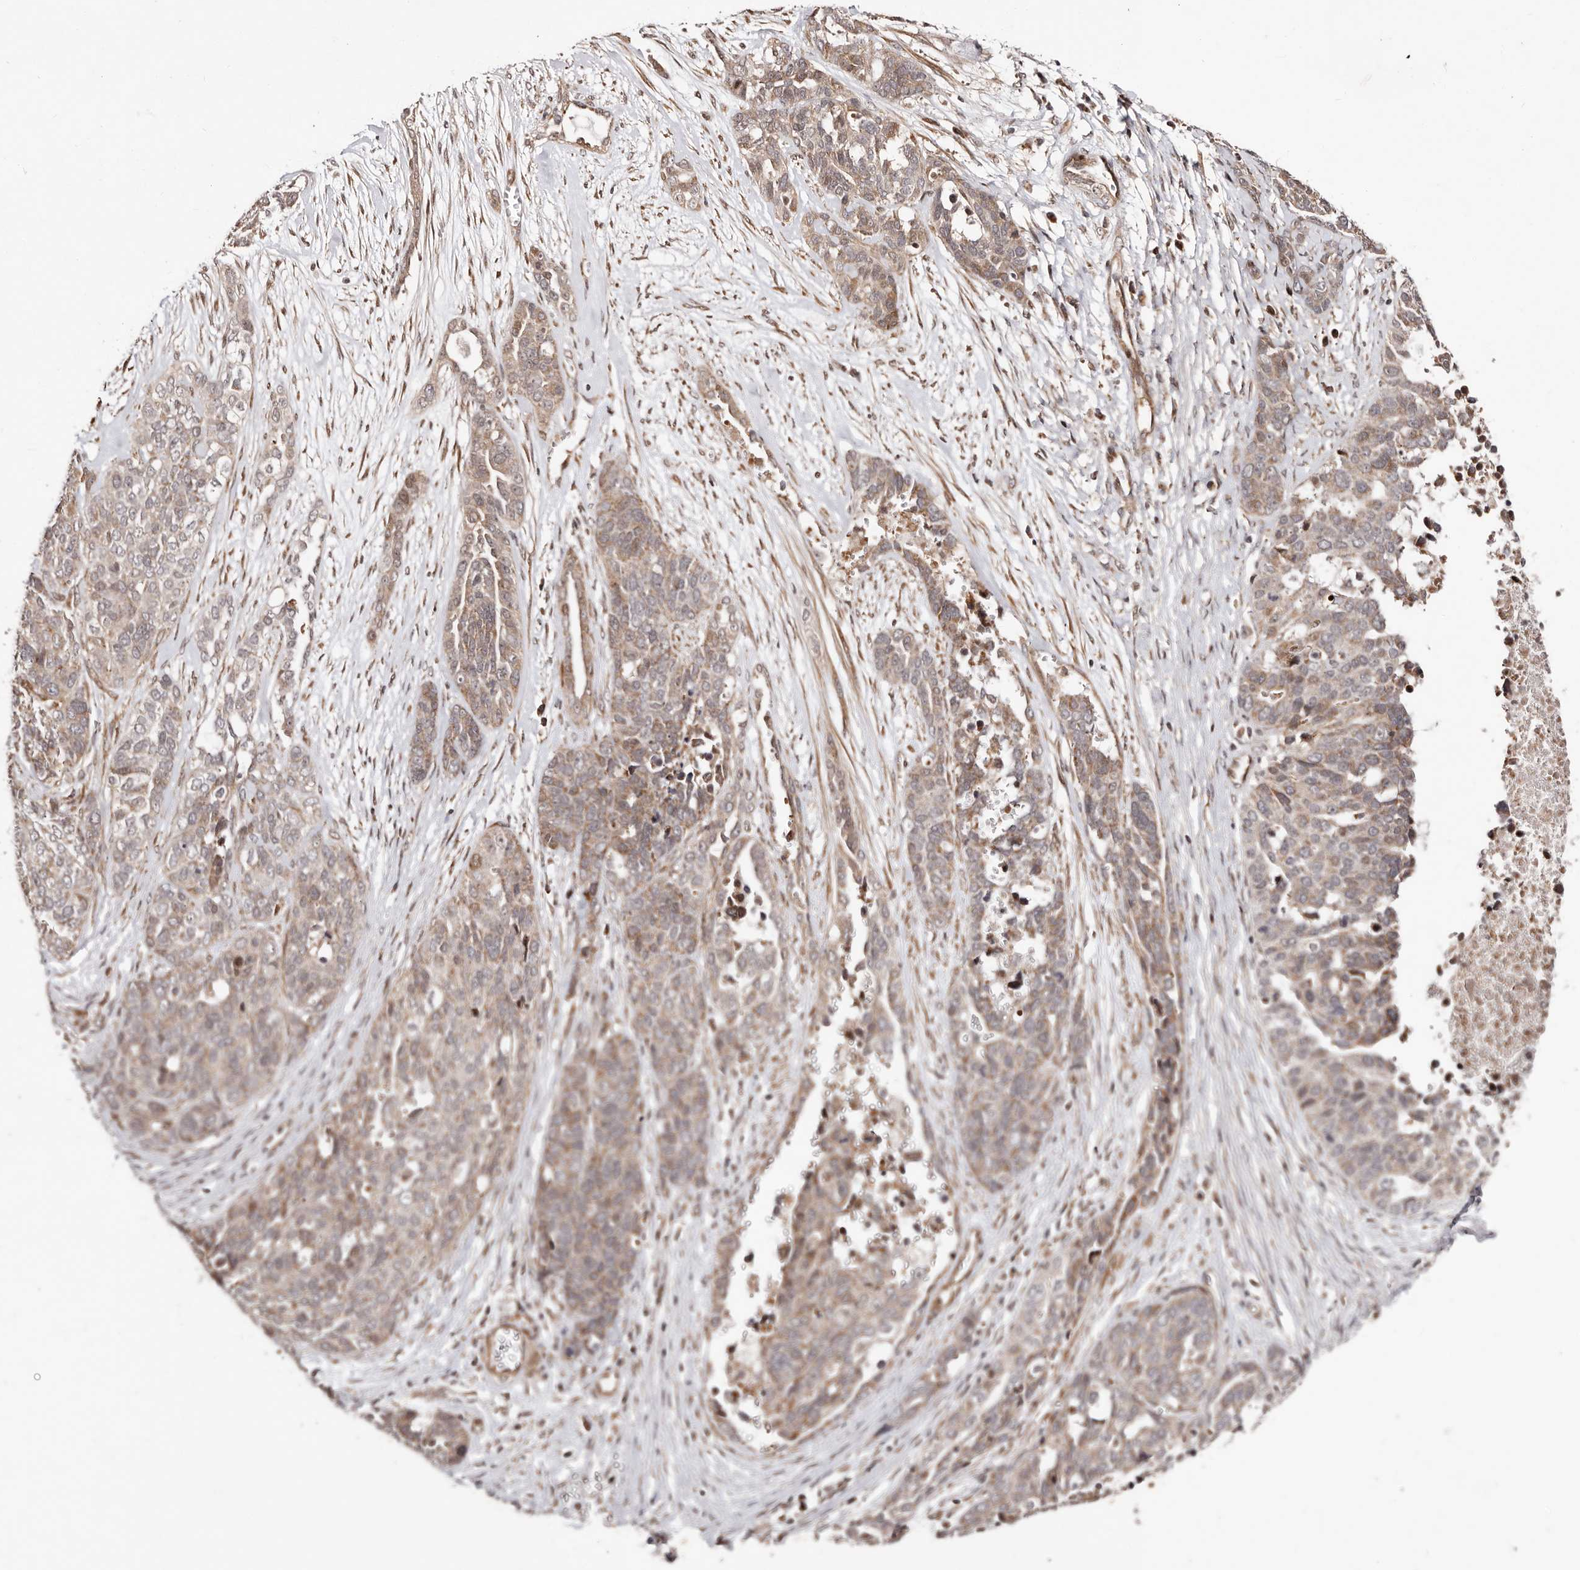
{"staining": {"intensity": "moderate", "quantity": ">75%", "location": "cytoplasmic/membranous"}, "tissue": "ovarian cancer", "cell_type": "Tumor cells", "image_type": "cancer", "snomed": [{"axis": "morphology", "description": "Cystadenocarcinoma, serous, NOS"}, {"axis": "topography", "description": "Ovary"}], "caption": "The micrograph reveals staining of ovarian serous cystadenocarcinoma, revealing moderate cytoplasmic/membranous protein staining (brown color) within tumor cells.", "gene": "HIVEP3", "patient": {"sex": "female", "age": 44}}